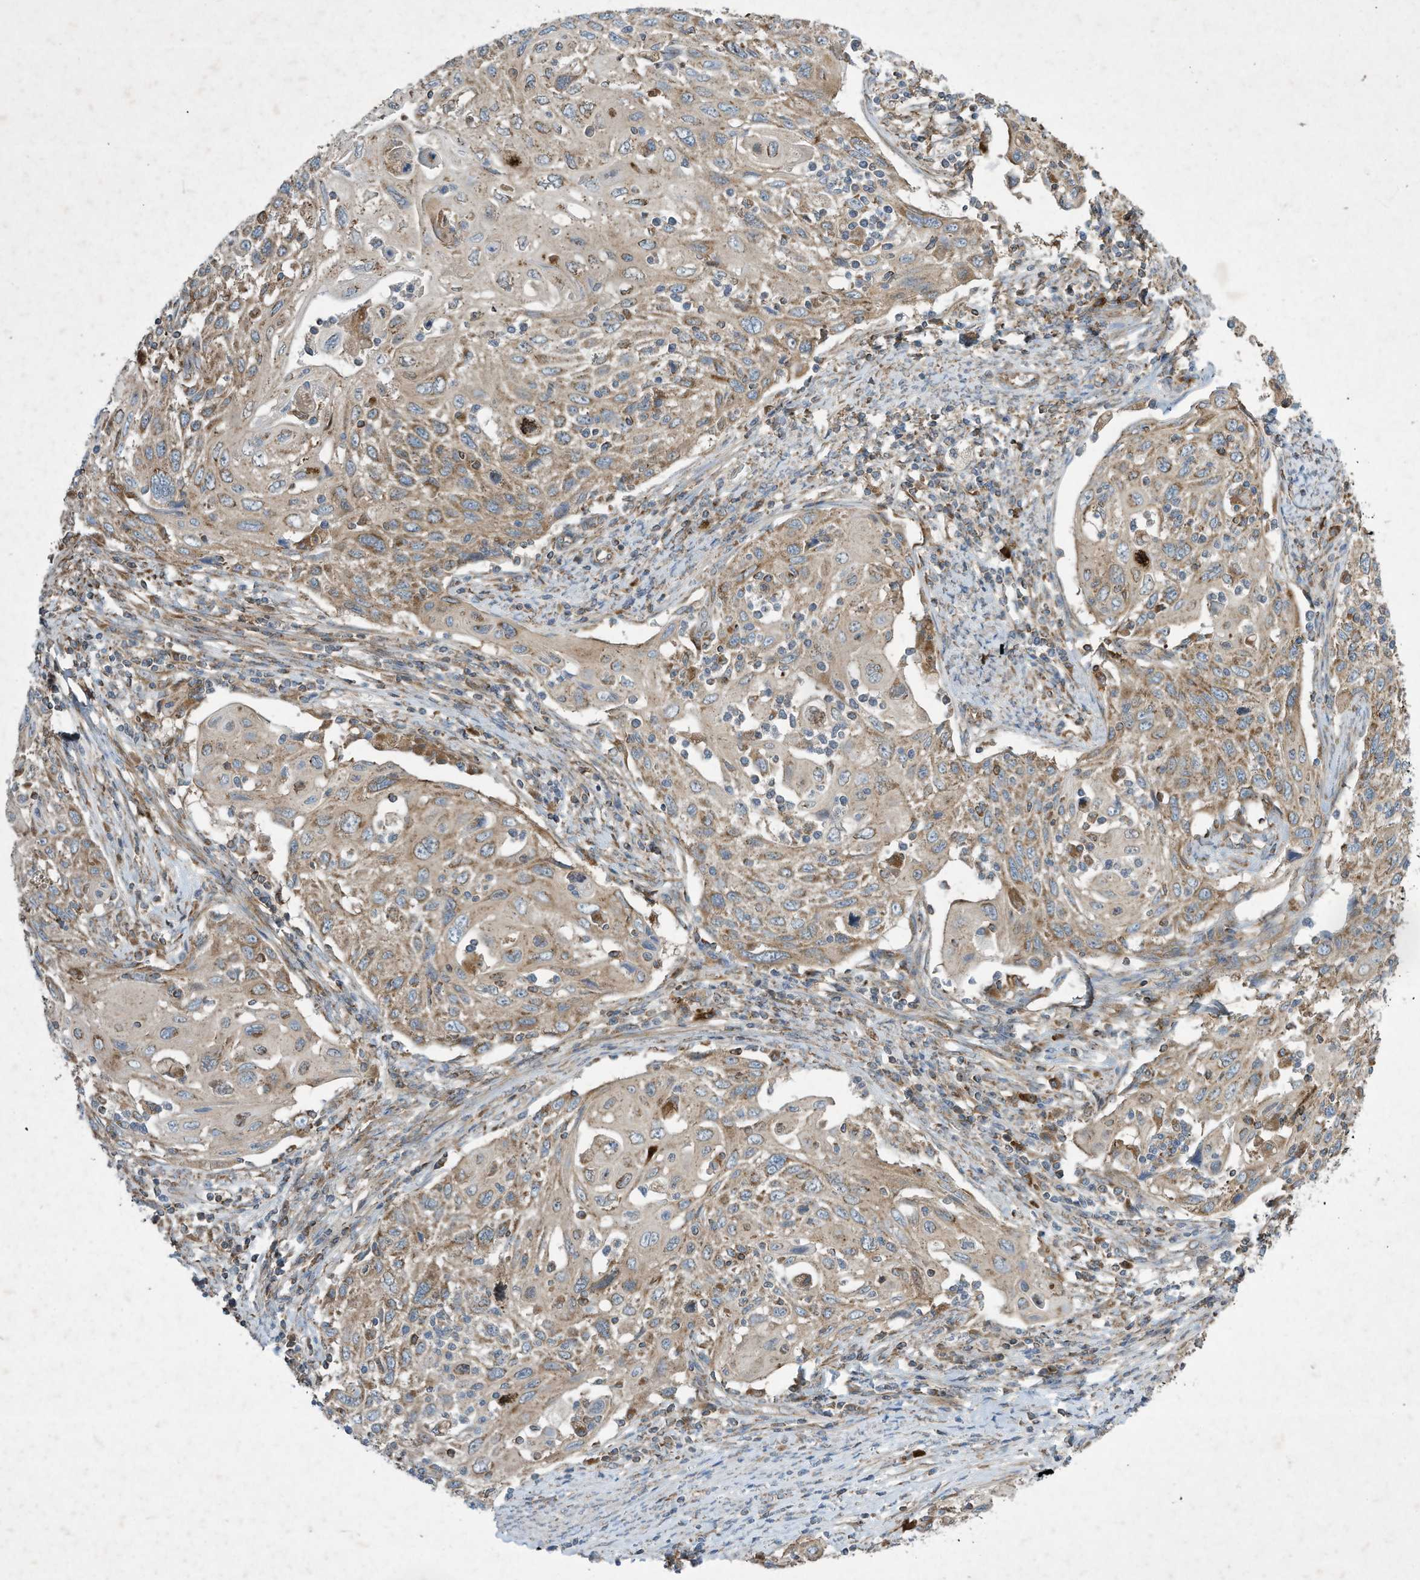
{"staining": {"intensity": "weak", "quantity": ">75%", "location": "cytoplasmic/membranous"}, "tissue": "cervical cancer", "cell_type": "Tumor cells", "image_type": "cancer", "snomed": [{"axis": "morphology", "description": "Squamous cell carcinoma, NOS"}, {"axis": "topography", "description": "Cervix"}], "caption": "High-power microscopy captured an immunohistochemistry histopathology image of cervical squamous cell carcinoma, revealing weak cytoplasmic/membranous expression in approximately >75% of tumor cells. (DAB (3,3'-diaminobenzidine) IHC, brown staining for protein, blue staining for nuclei).", "gene": "SYNJ2", "patient": {"sex": "female", "age": 70}}